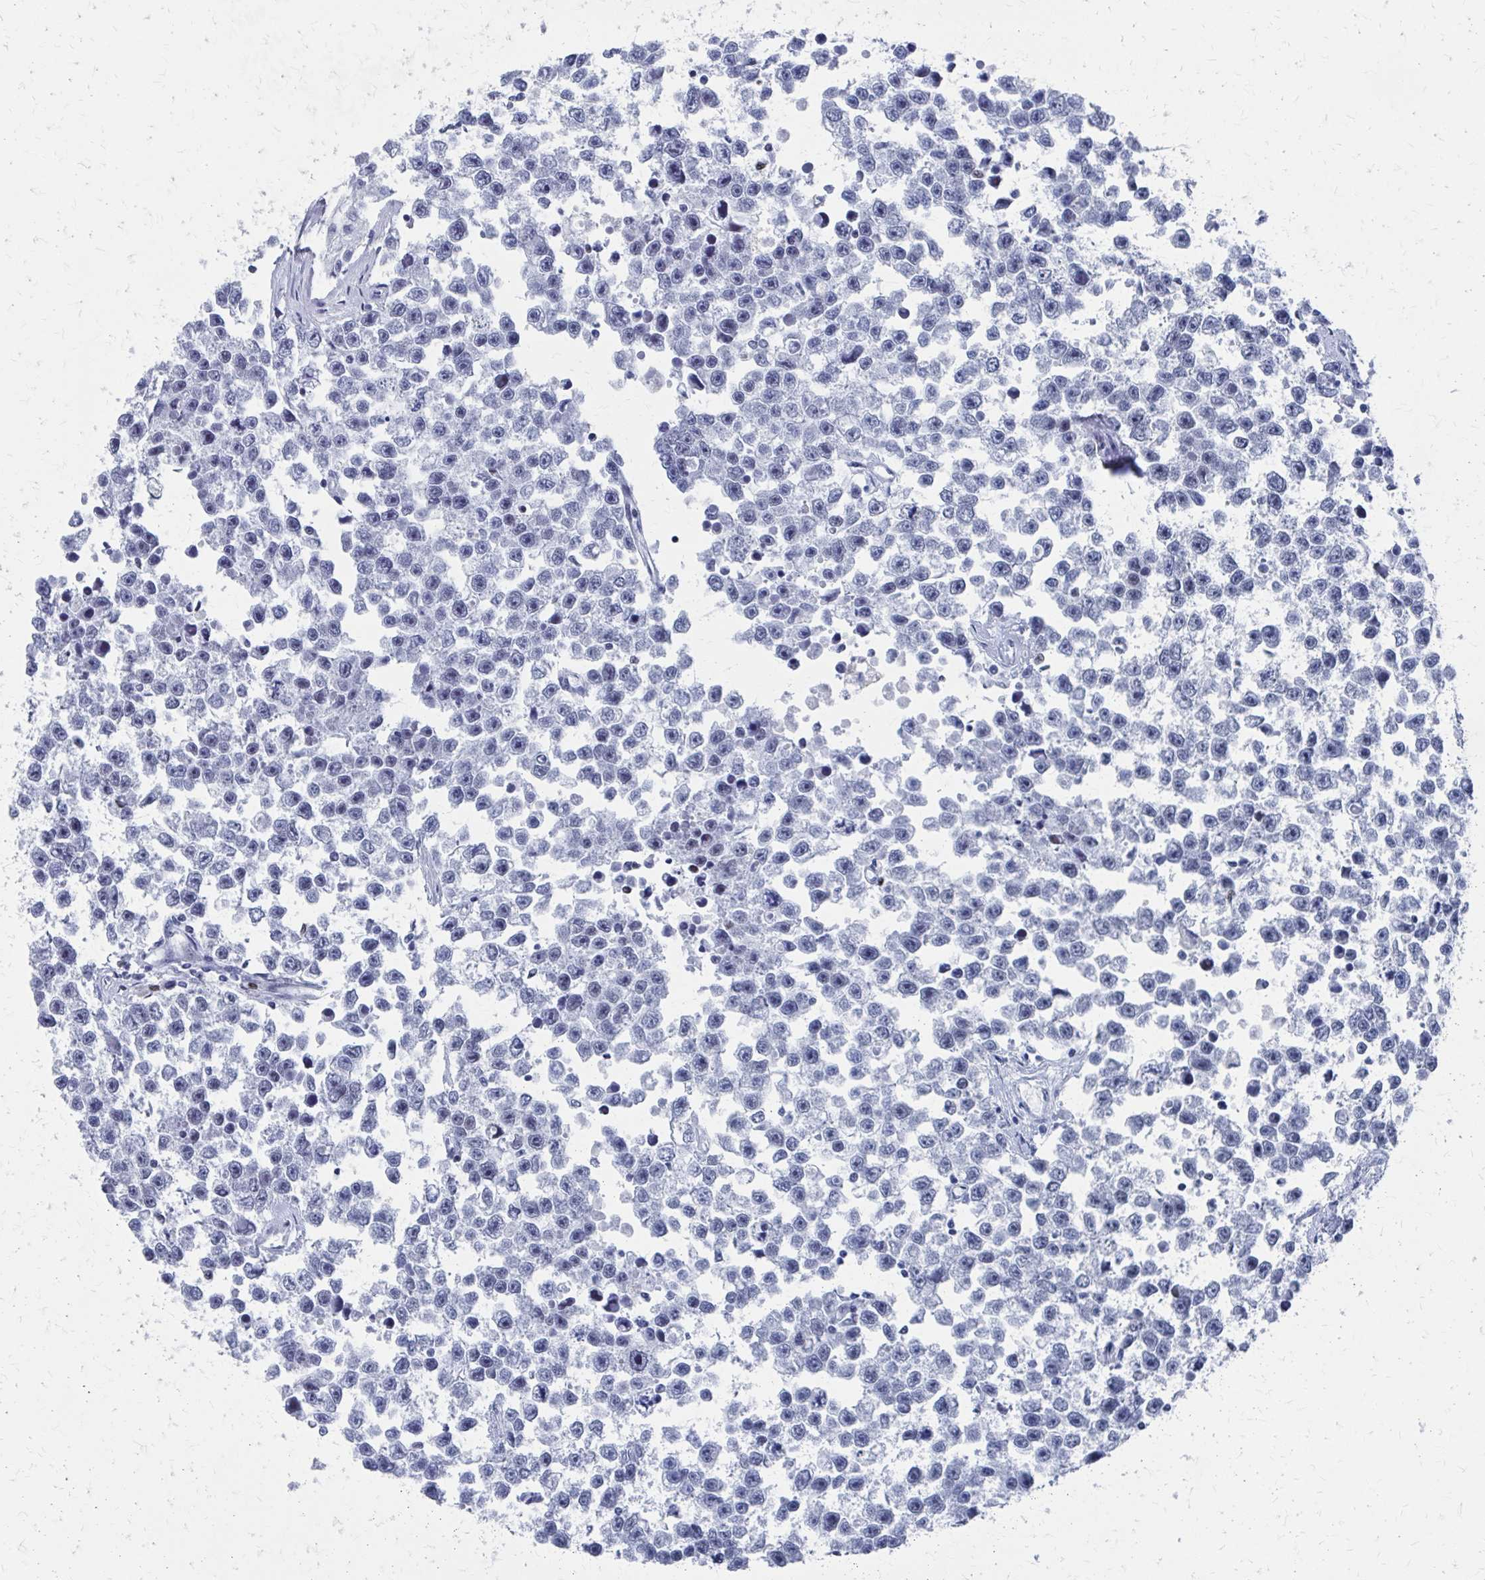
{"staining": {"intensity": "negative", "quantity": "none", "location": "none"}, "tissue": "testis cancer", "cell_type": "Tumor cells", "image_type": "cancer", "snomed": [{"axis": "morphology", "description": "Seminoma, NOS"}, {"axis": "topography", "description": "Testis"}], "caption": "Seminoma (testis) stained for a protein using IHC demonstrates no expression tumor cells.", "gene": "CDIN1", "patient": {"sex": "male", "age": 26}}